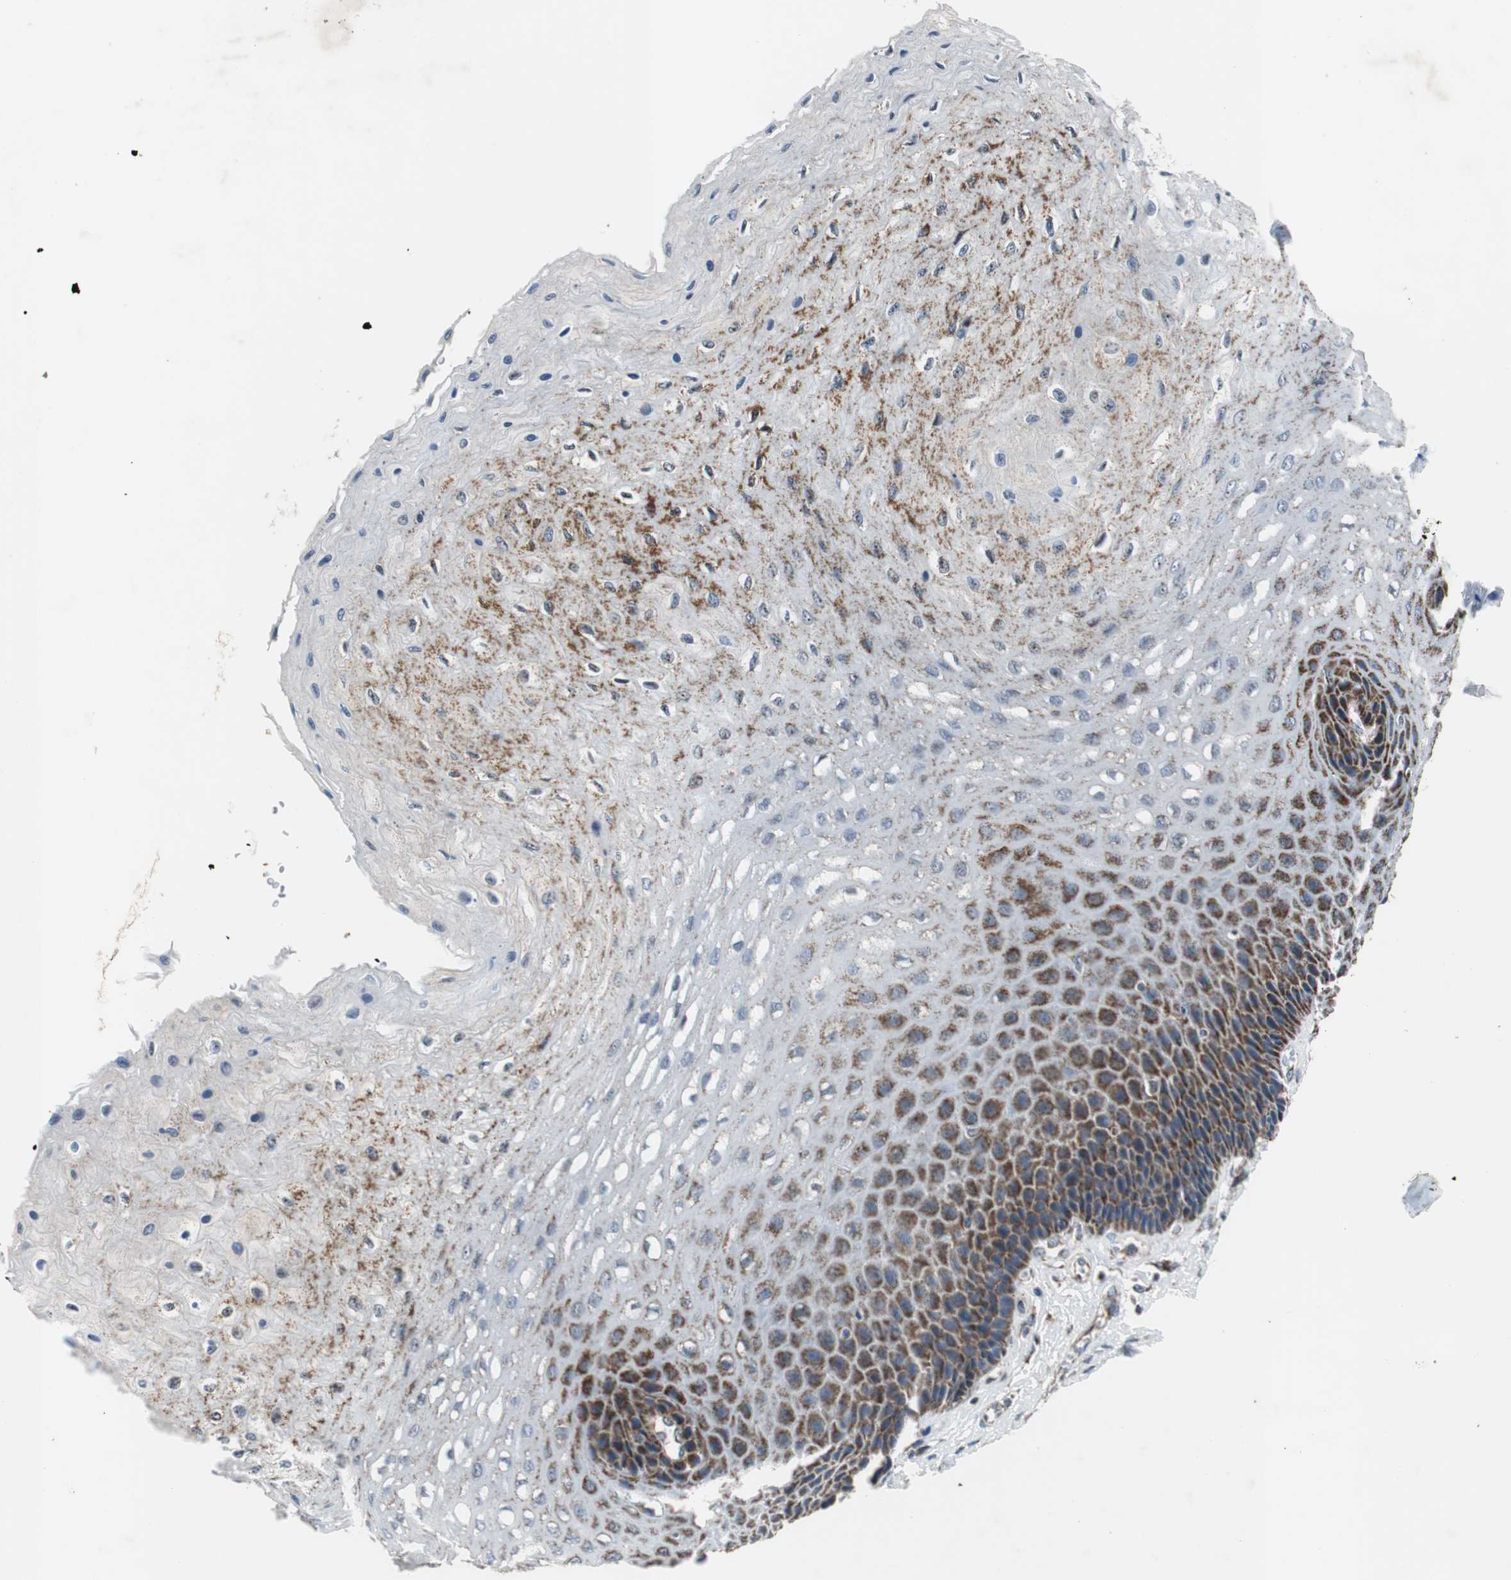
{"staining": {"intensity": "strong", "quantity": ">75%", "location": "cytoplasmic/membranous"}, "tissue": "esophagus", "cell_type": "Squamous epithelial cells", "image_type": "normal", "snomed": [{"axis": "morphology", "description": "Normal tissue, NOS"}, {"axis": "topography", "description": "Esophagus"}], "caption": "Esophagus was stained to show a protein in brown. There is high levels of strong cytoplasmic/membranous positivity in approximately >75% of squamous epithelial cells.", "gene": "PITRM1", "patient": {"sex": "female", "age": 72}}